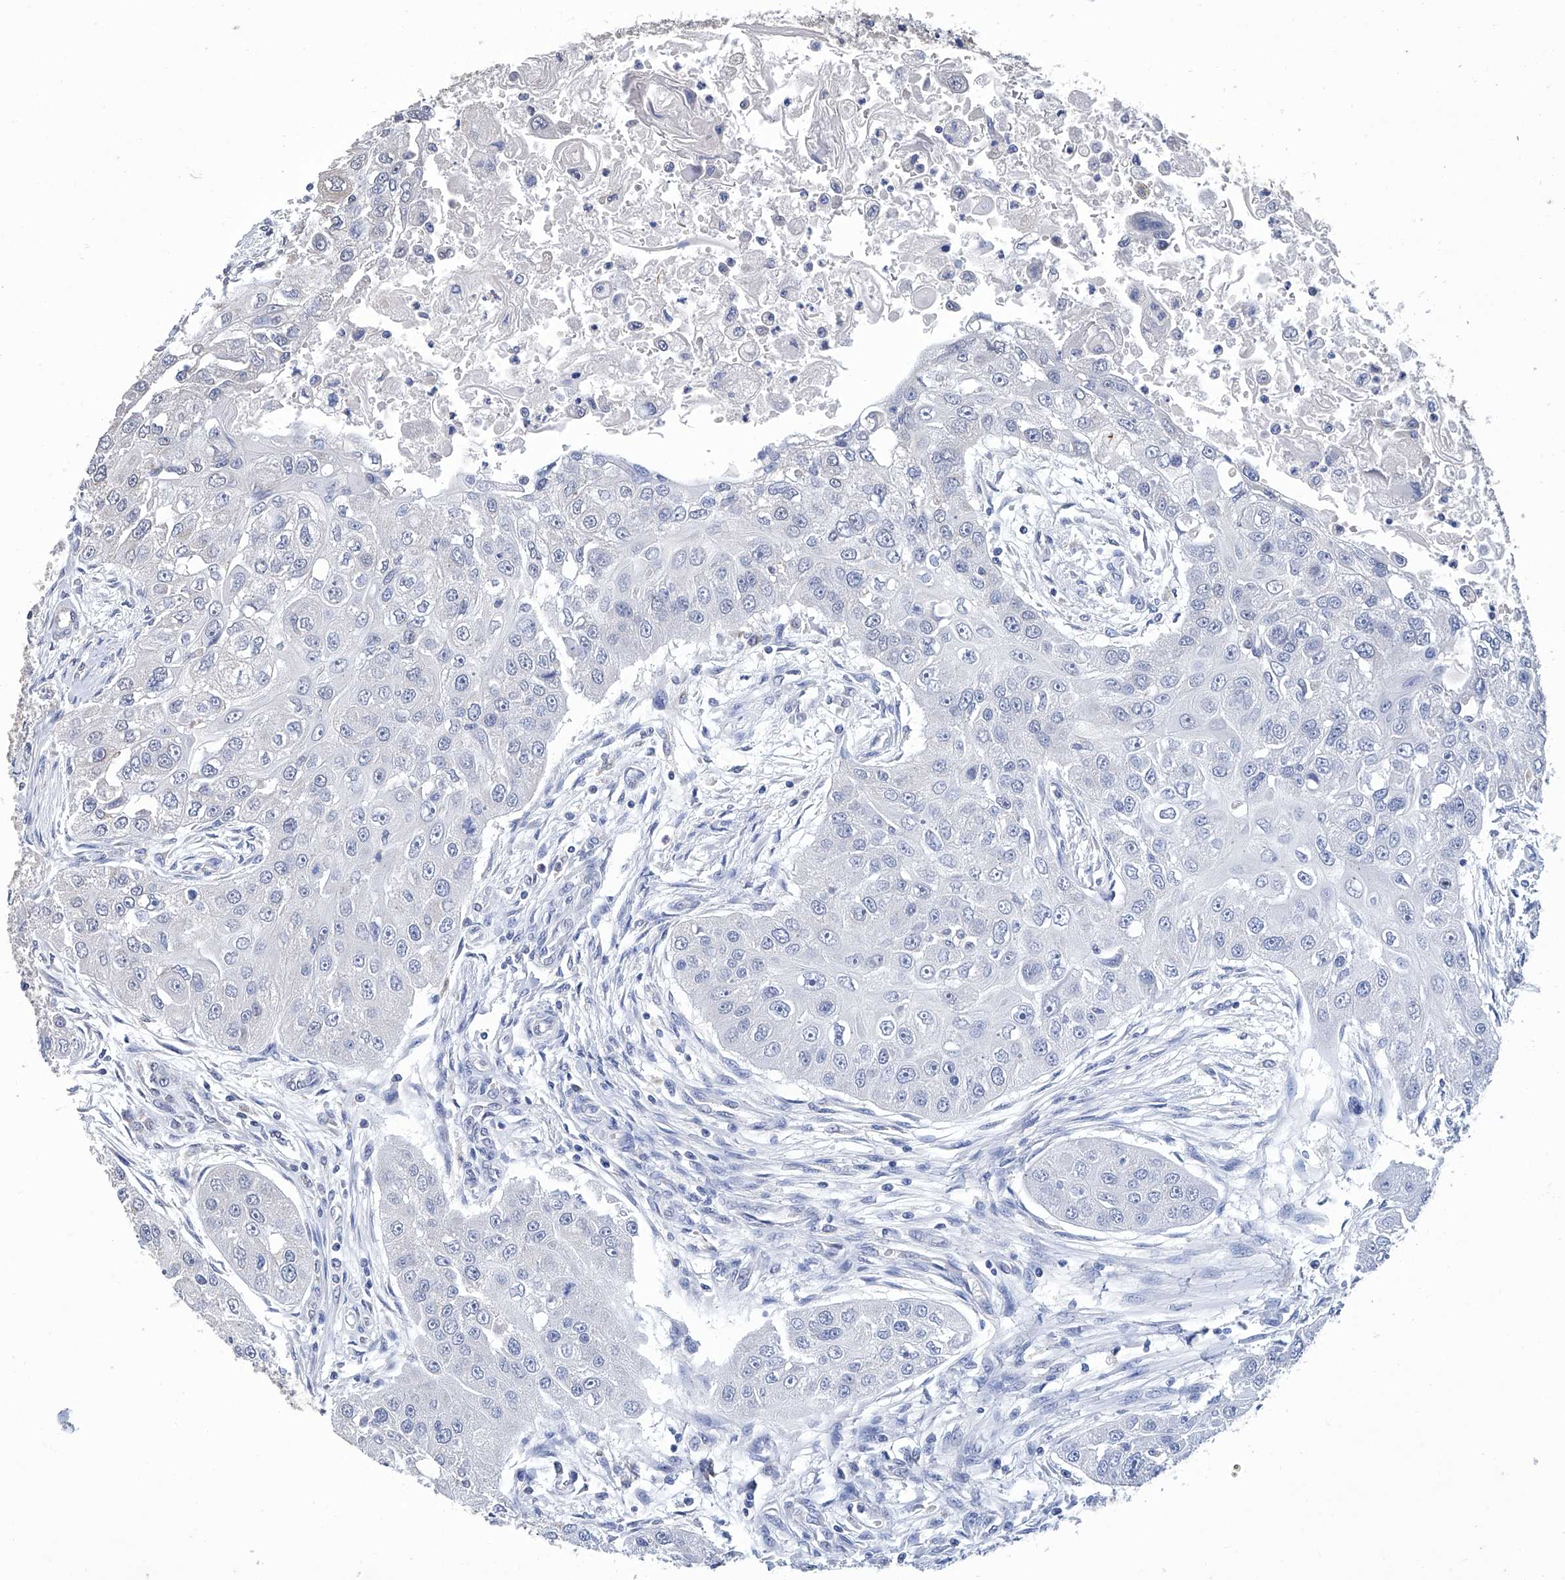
{"staining": {"intensity": "negative", "quantity": "none", "location": "none"}, "tissue": "head and neck cancer", "cell_type": "Tumor cells", "image_type": "cancer", "snomed": [{"axis": "morphology", "description": "Normal tissue, NOS"}, {"axis": "morphology", "description": "Squamous cell carcinoma, NOS"}, {"axis": "topography", "description": "Skeletal muscle"}, {"axis": "topography", "description": "Head-Neck"}], "caption": "Human head and neck cancer (squamous cell carcinoma) stained for a protein using immunohistochemistry (IHC) reveals no staining in tumor cells.", "gene": "GPT", "patient": {"sex": "male", "age": 51}}